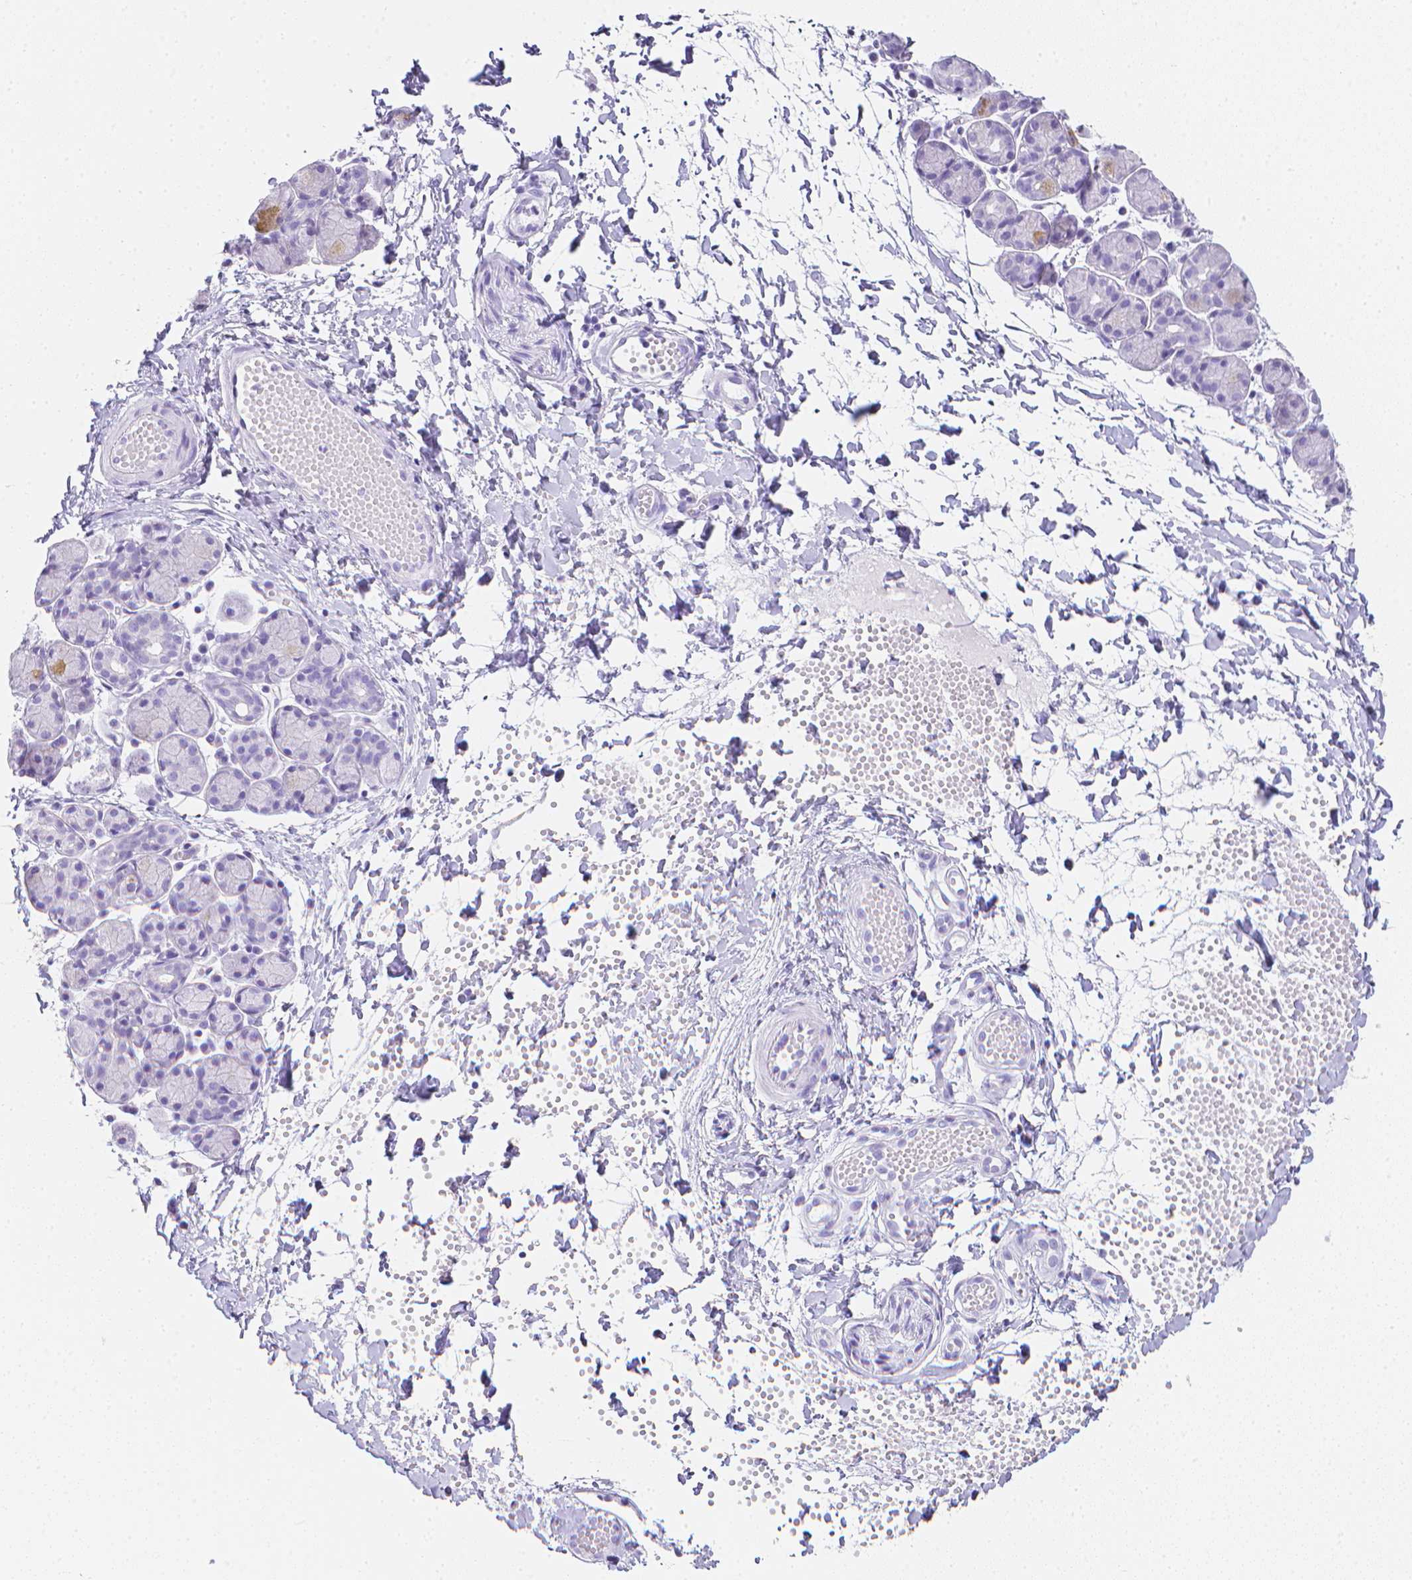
{"staining": {"intensity": "moderate", "quantity": "<25%", "location": "cytoplasmic/membranous"}, "tissue": "salivary gland", "cell_type": "Glandular cells", "image_type": "normal", "snomed": [{"axis": "morphology", "description": "Normal tissue, NOS"}, {"axis": "morphology", "description": "Inflammation, NOS"}, {"axis": "topography", "description": "Lymph node"}, {"axis": "topography", "description": "Salivary gland"}], "caption": "A brown stain highlights moderate cytoplasmic/membranous expression of a protein in glandular cells of benign salivary gland. The protein is stained brown, and the nuclei are stained in blue (DAB (3,3'-diaminobenzidine) IHC with brightfield microscopy, high magnification).", "gene": "LGALS4", "patient": {"sex": "male", "age": 3}}